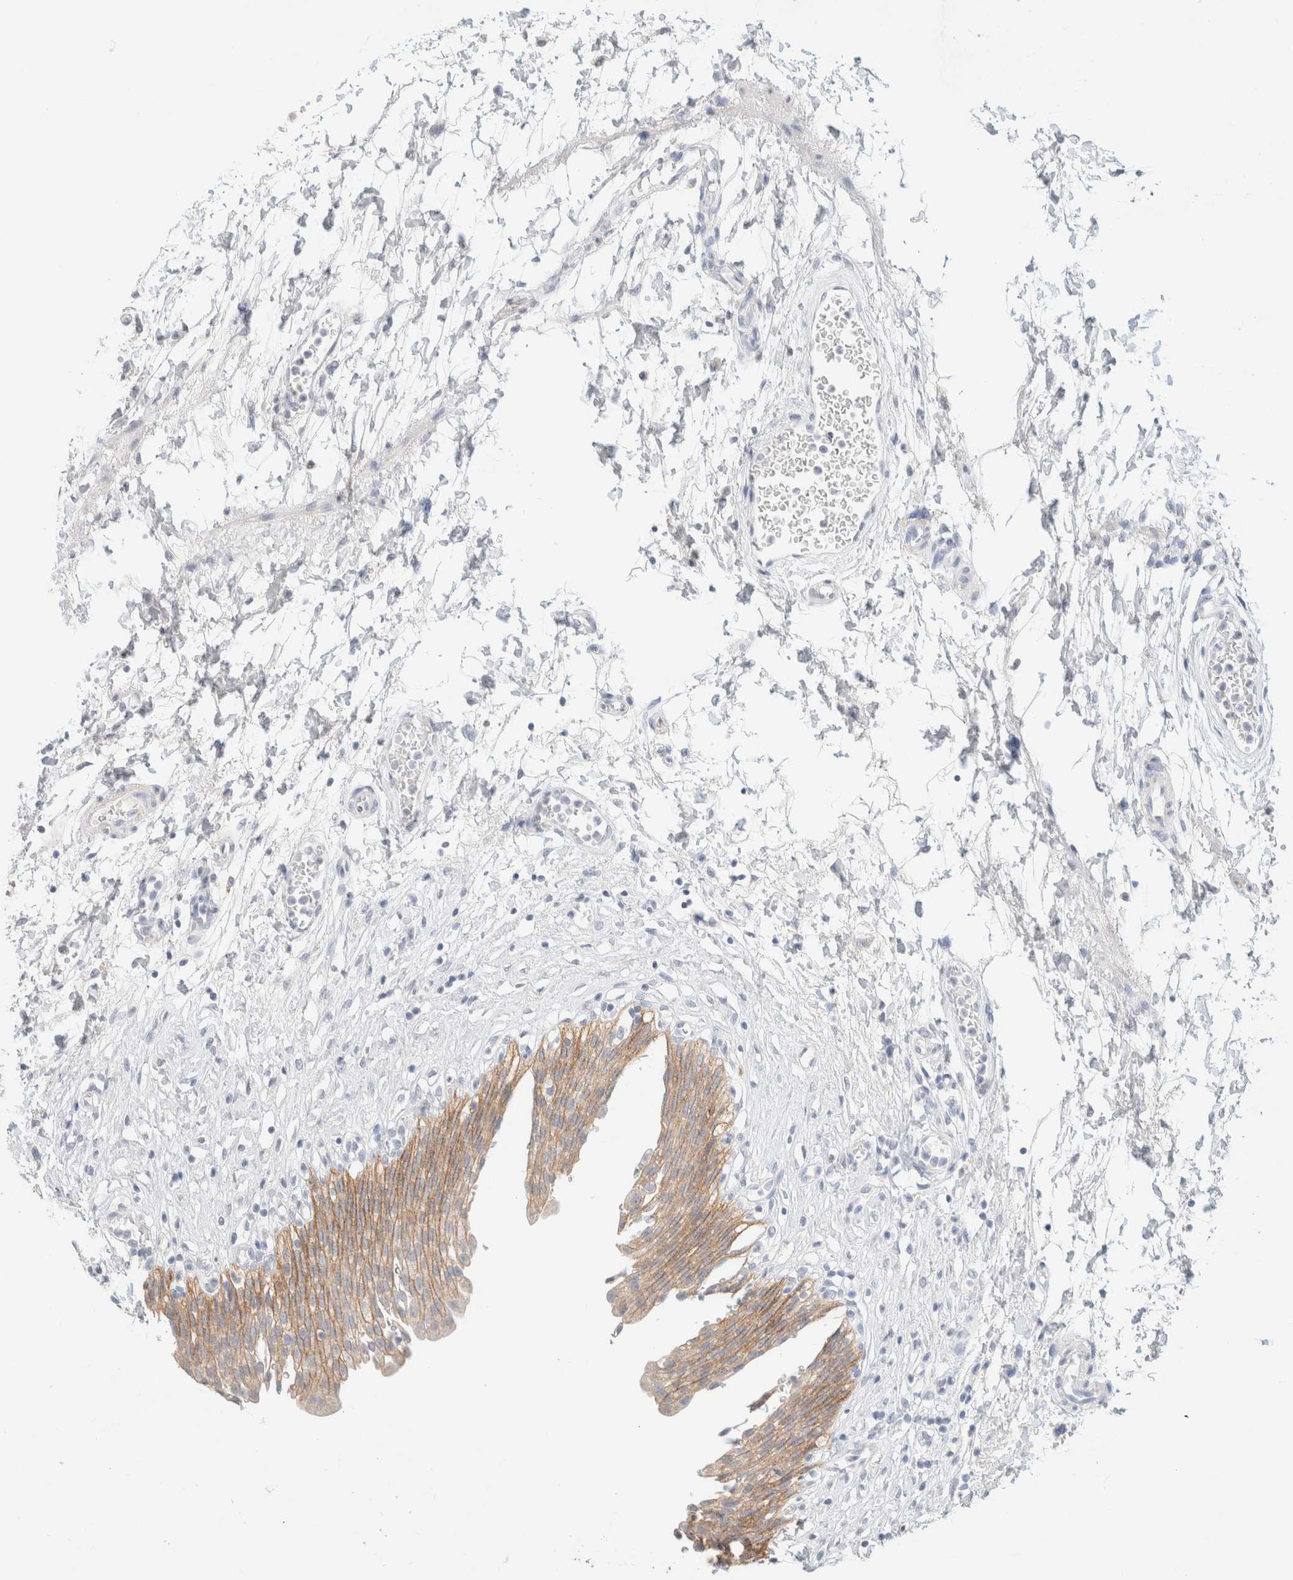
{"staining": {"intensity": "moderate", "quantity": "25%-75%", "location": "cytoplasmic/membranous"}, "tissue": "urinary bladder", "cell_type": "Urothelial cells", "image_type": "normal", "snomed": [{"axis": "morphology", "description": "Urothelial carcinoma, High grade"}, {"axis": "topography", "description": "Urinary bladder"}], "caption": "Brown immunohistochemical staining in benign urinary bladder demonstrates moderate cytoplasmic/membranous expression in approximately 25%-75% of urothelial cells. Using DAB (brown) and hematoxylin (blue) stains, captured at high magnification using brightfield microscopy.", "gene": "CA12", "patient": {"sex": "male", "age": 46}}